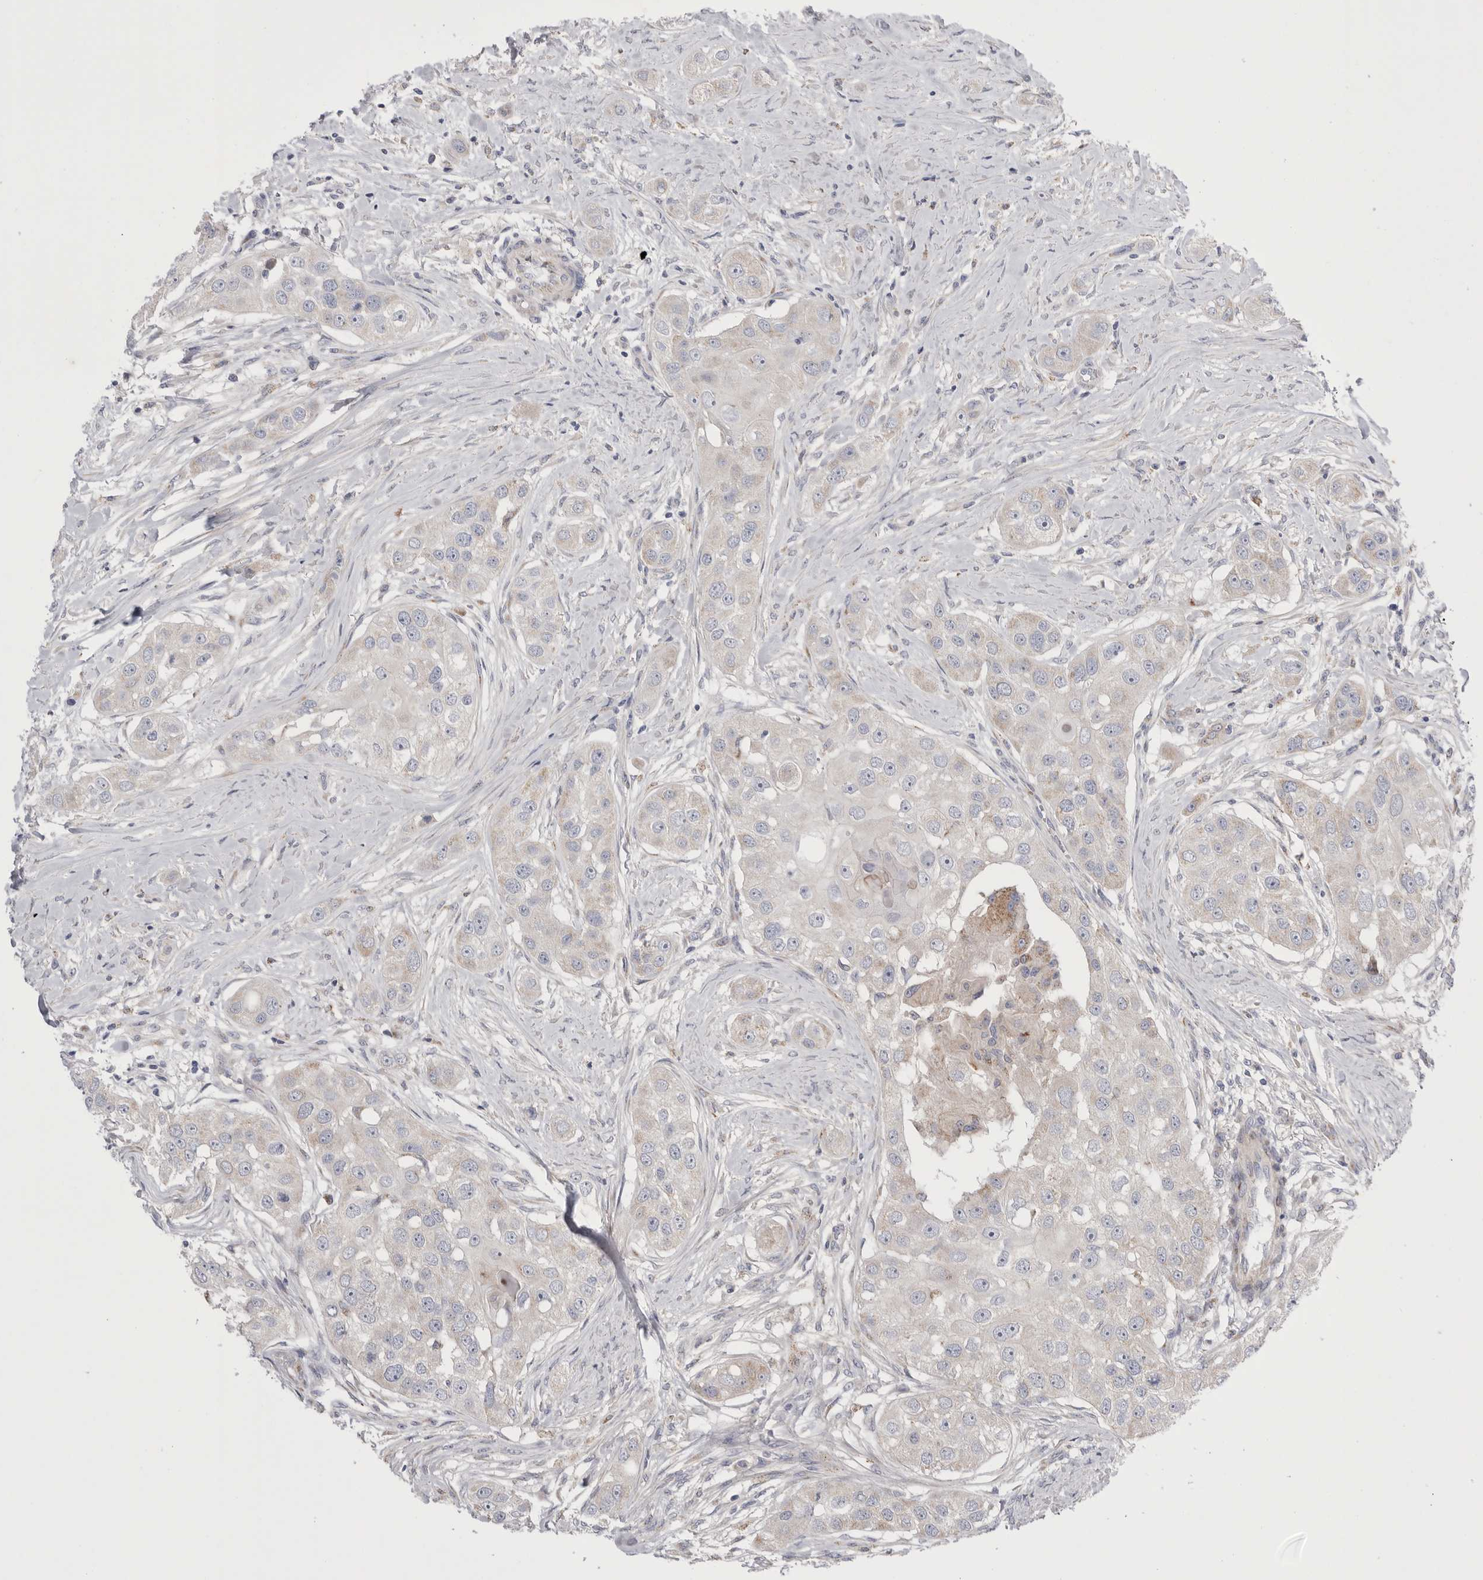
{"staining": {"intensity": "weak", "quantity": "<25%", "location": "cytoplasmic/membranous"}, "tissue": "head and neck cancer", "cell_type": "Tumor cells", "image_type": "cancer", "snomed": [{"axis": "morphology", "description": "Normal tissue, NOS"}, {"axis": "morphology", "description": "Squamous cell carcinoma, NOS"}, {"axis": "topography", "description": "Skeletal muscle"}, {"axis": "topography", "description": "Head-Neck"}], "caption": "IHC histopathology image of neoplastic tissue: human head and neck cancer (squamous cell carcinoma) stained with DAB exhibits no significant protein positivity in tumor cells. (Immunohistochemistry, brightfield microscopy, high magnification).", "gene": "CCDC126", "patient": {"sex": "male", "age": 51}}